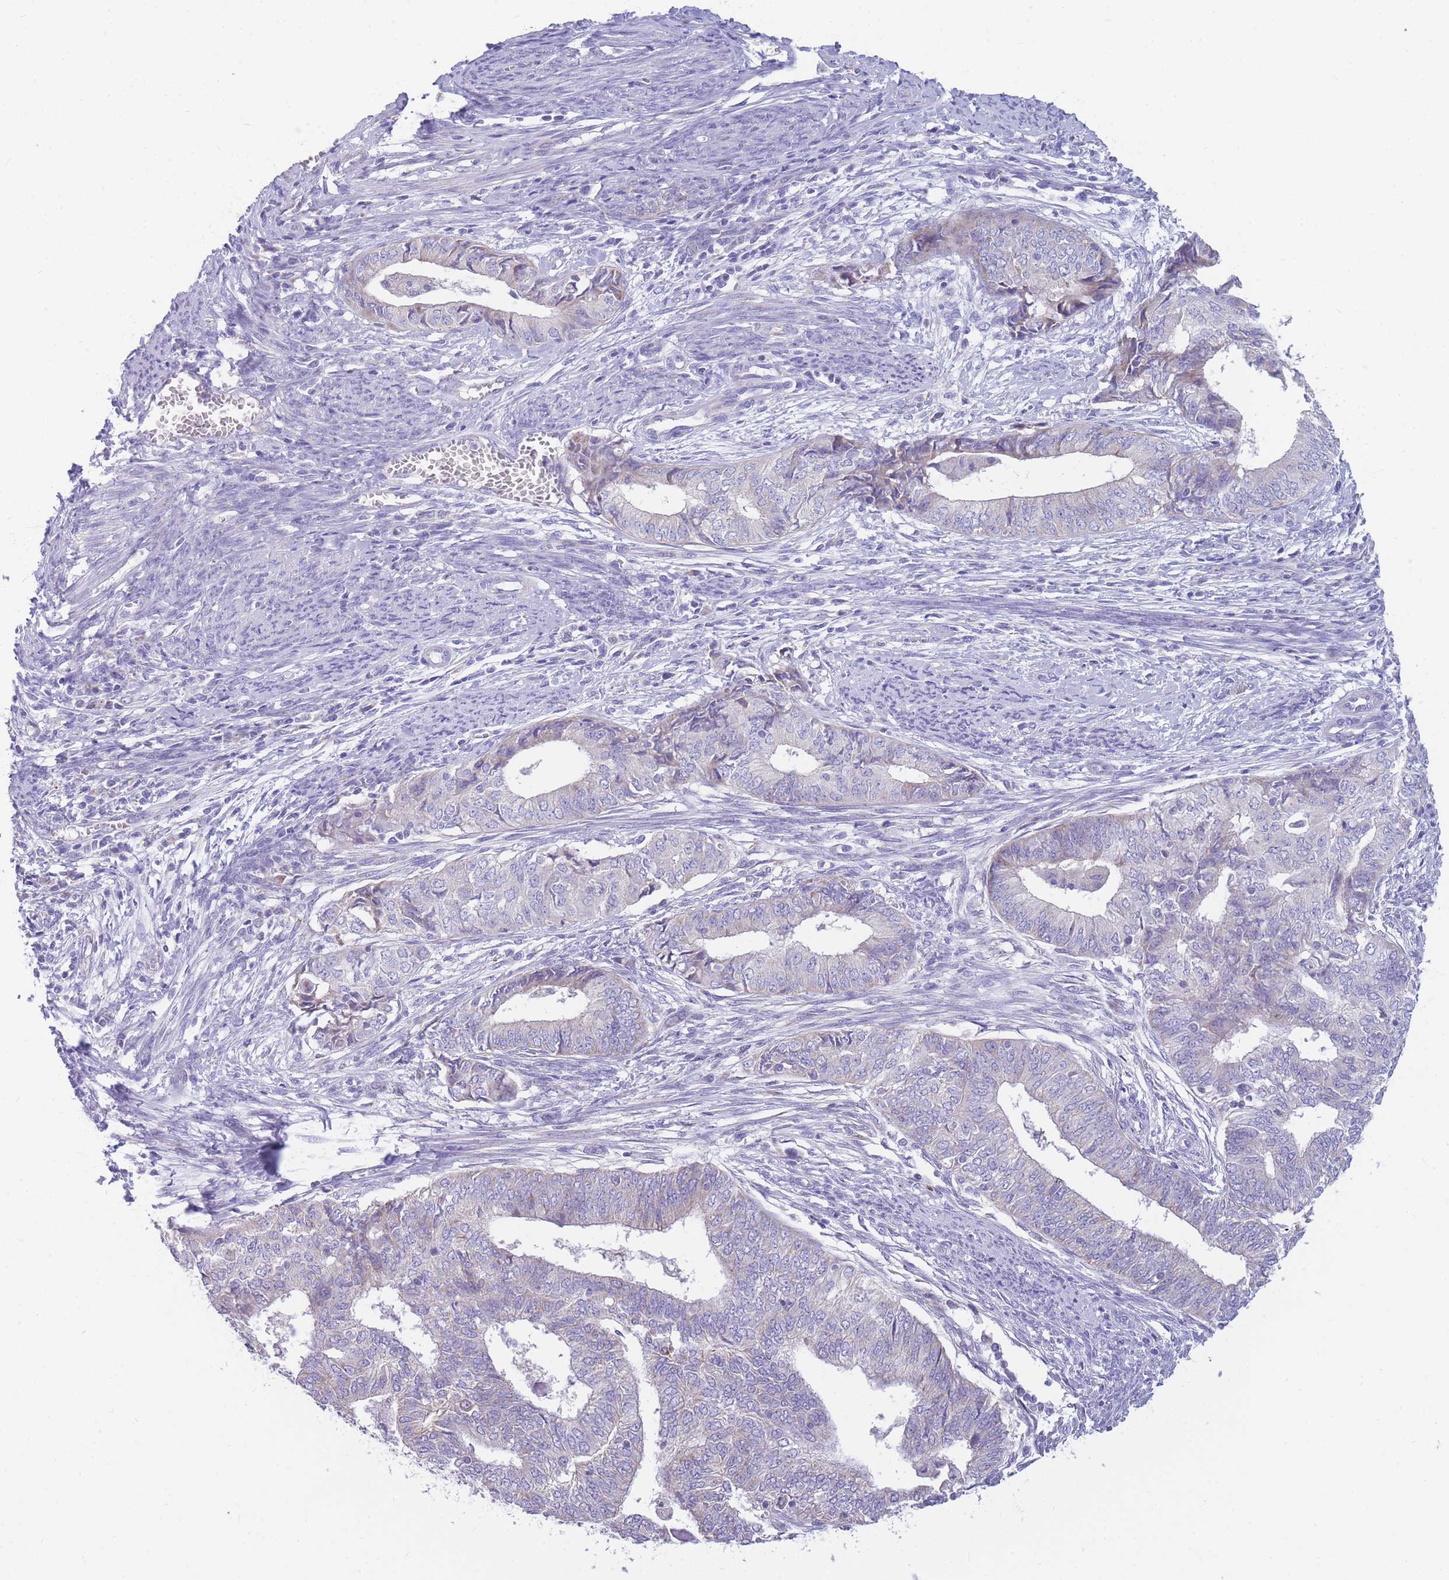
{"staining": {"intensity": "negative", "quantity": "none", "location": "none"}, "tissue": "endometrial cancer", "cell_type": "Tumor cells", "image_type": "cancer", "snomed": [{"axis": "morphology", "description": "Adenocarcinoma, NOS"}, {"axis": "topography", "description": "Endometrium"}], "caption": "DAB (3,3'-diaminobenzidine) immunohistochemical staining of adenocarcinoma (endometrial) exhibits no significant positivity in tumor cells. The staining is performed using DAB brown chromogen with nuclei counter-stained in using hematoxylin.", "gene": "DHRS11", "patient": {"sex": "female", "age": 62}}